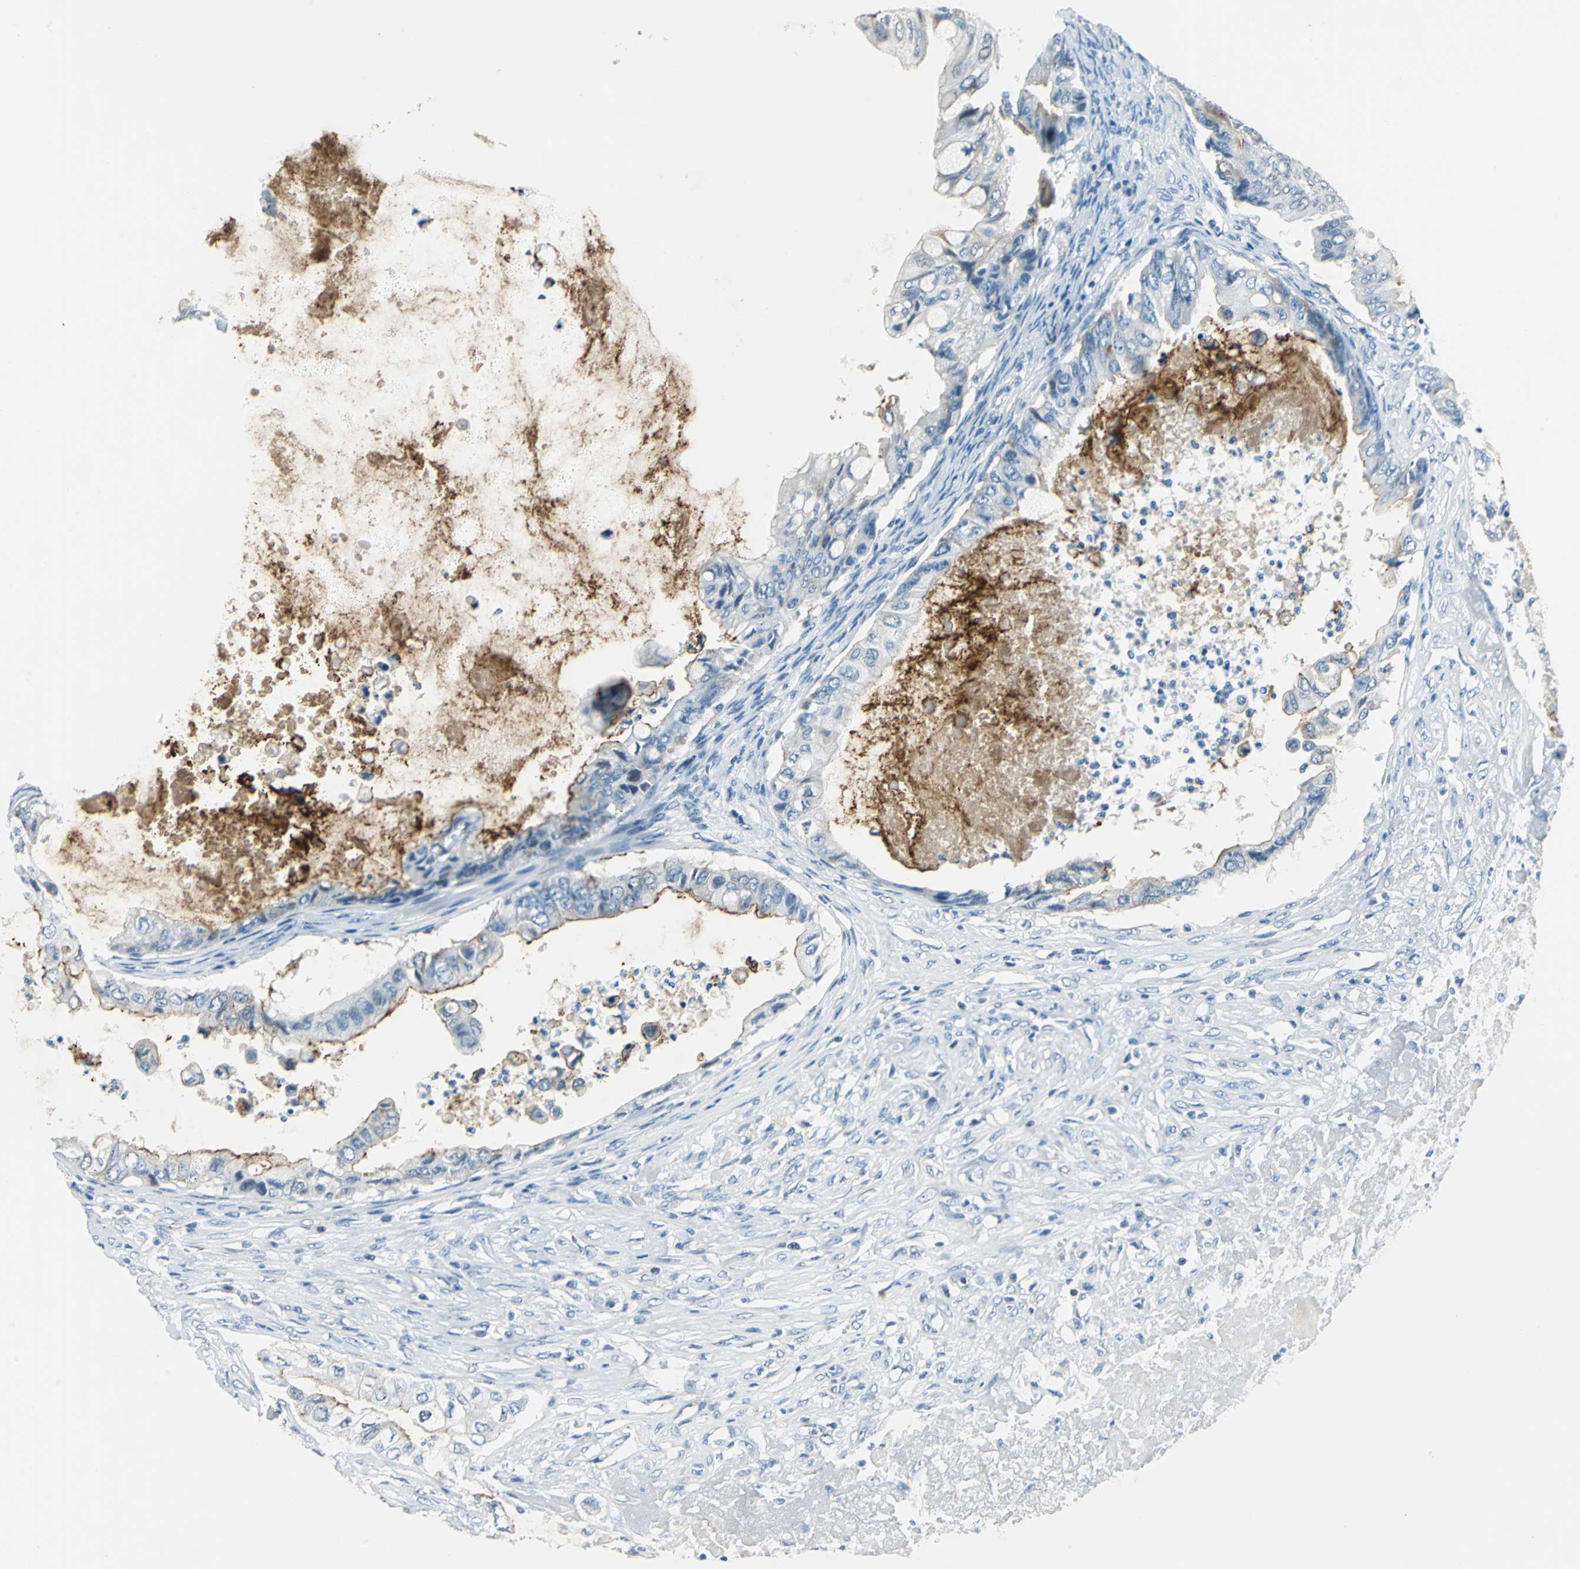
{"staining": {"intensity": "weak", "quantity": "25%-75%", "location": "cytoplasmic/membranous"}, "tissue": "ovarian cancer", "cell_type": "Tumor cells", "image_type": "cancer", "snomed": [{"axis": "morphology", "description": "Cystadenocarcinoma, mucinous, NOS"}, {"axis": "topography", "description": "Ovary"}], "caption": "Immunohistochemical staining of ovarian cancer (mucinous cystadenocarcinoma) demonstrates low levels of weak cytoplasmic/membranous protein positivity in about 25%-75% of tumor cells.", "gene": "HCFC2", "patient": {"sex": "female", "age": 80}}